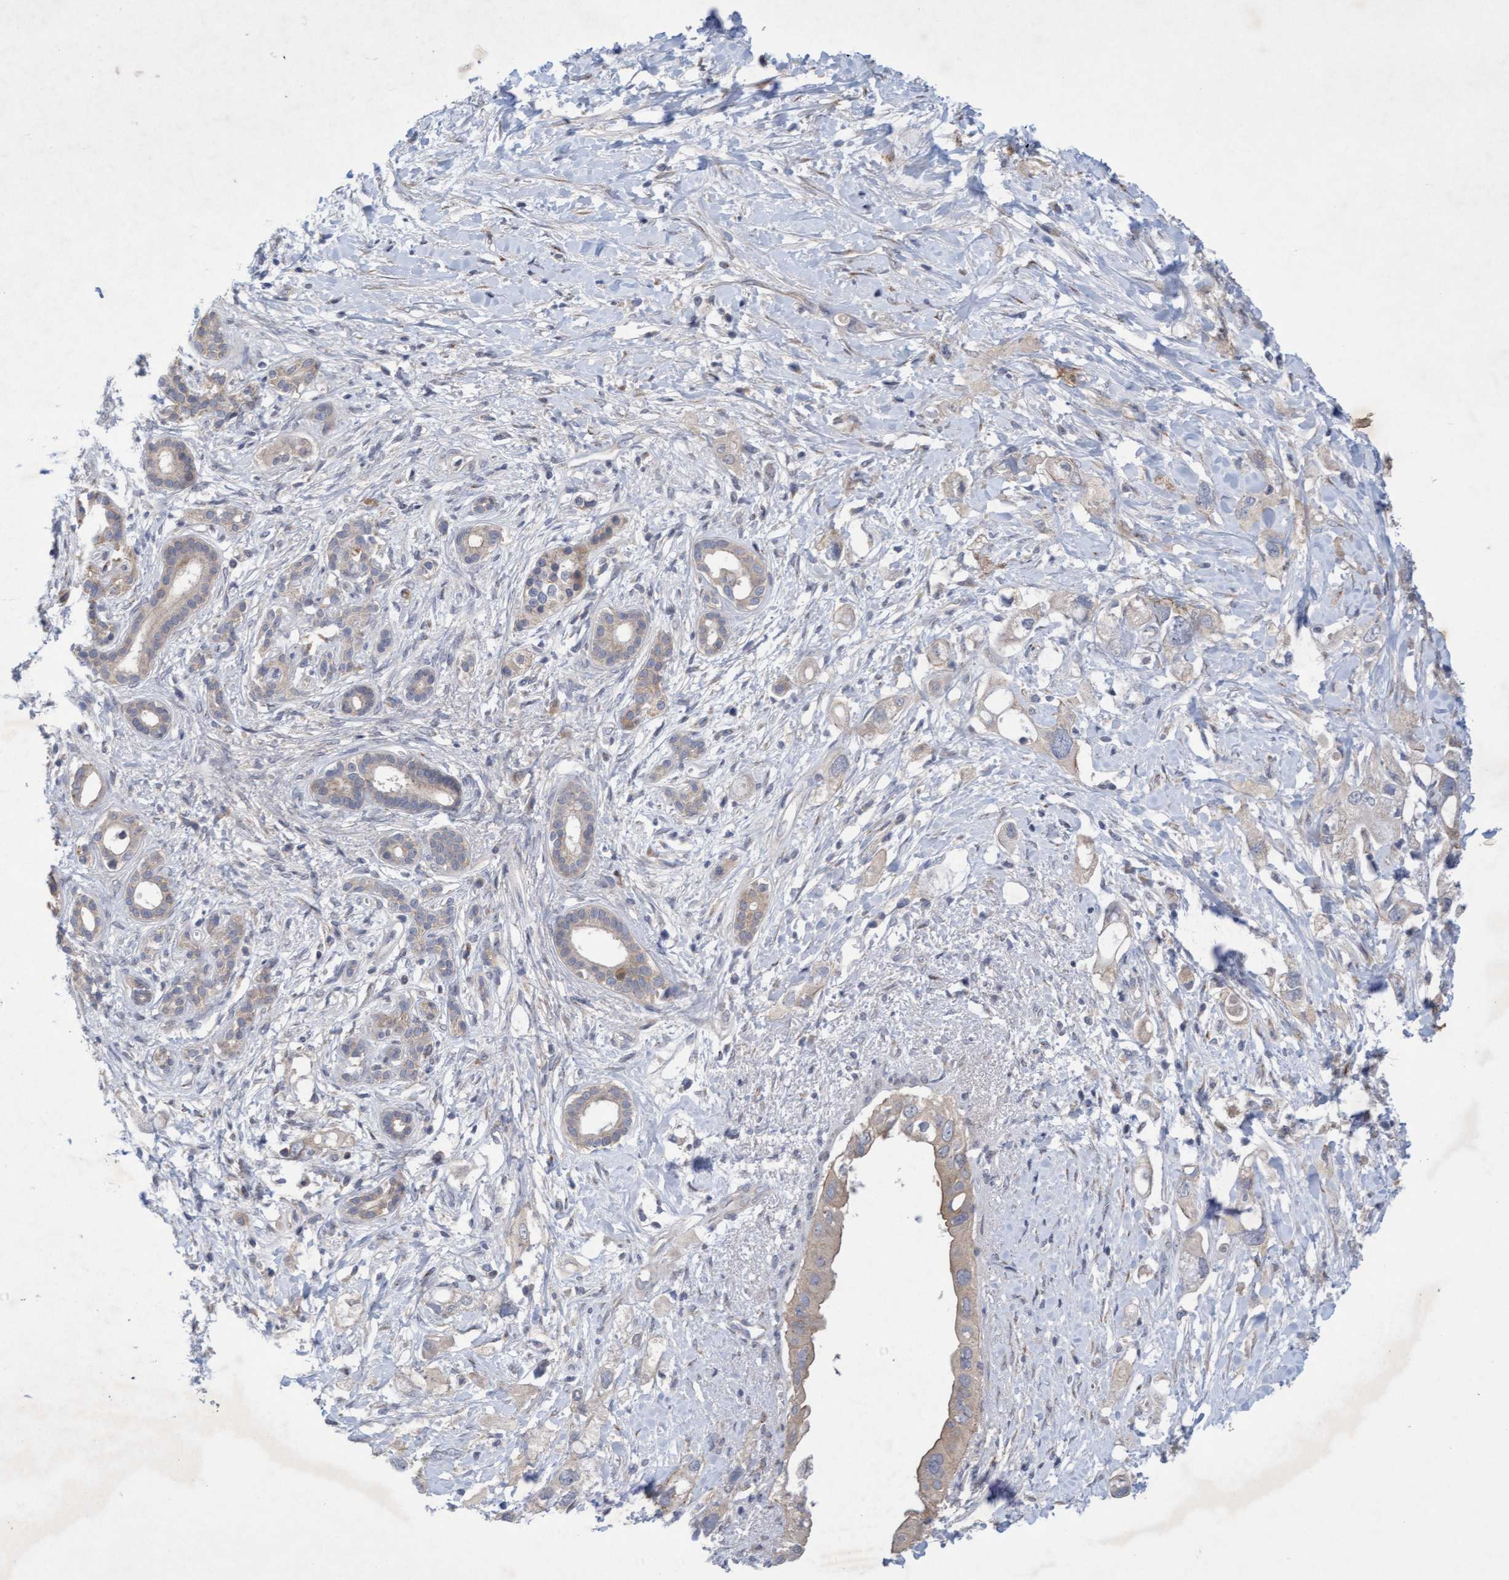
{"staining": {"intensity": "weak", "quantity": "<25%", "location": "cytoplasmic/membranous"}, "tissue": "pancreatic cancer", "cell_type": "Tumor cells", "image_type": "cancer", "snomed": [{"axis": "morphology", "description": "Adenocarcinoma, NOS"}, {"axis": "topography", "description": "Pancreas"}], "caption": "Tumor cells are negative for brown protein staining in pancreatic adenocarcinoma.", "gene": "DDHD2", "patient": {"sex": "female", "age": 56}}